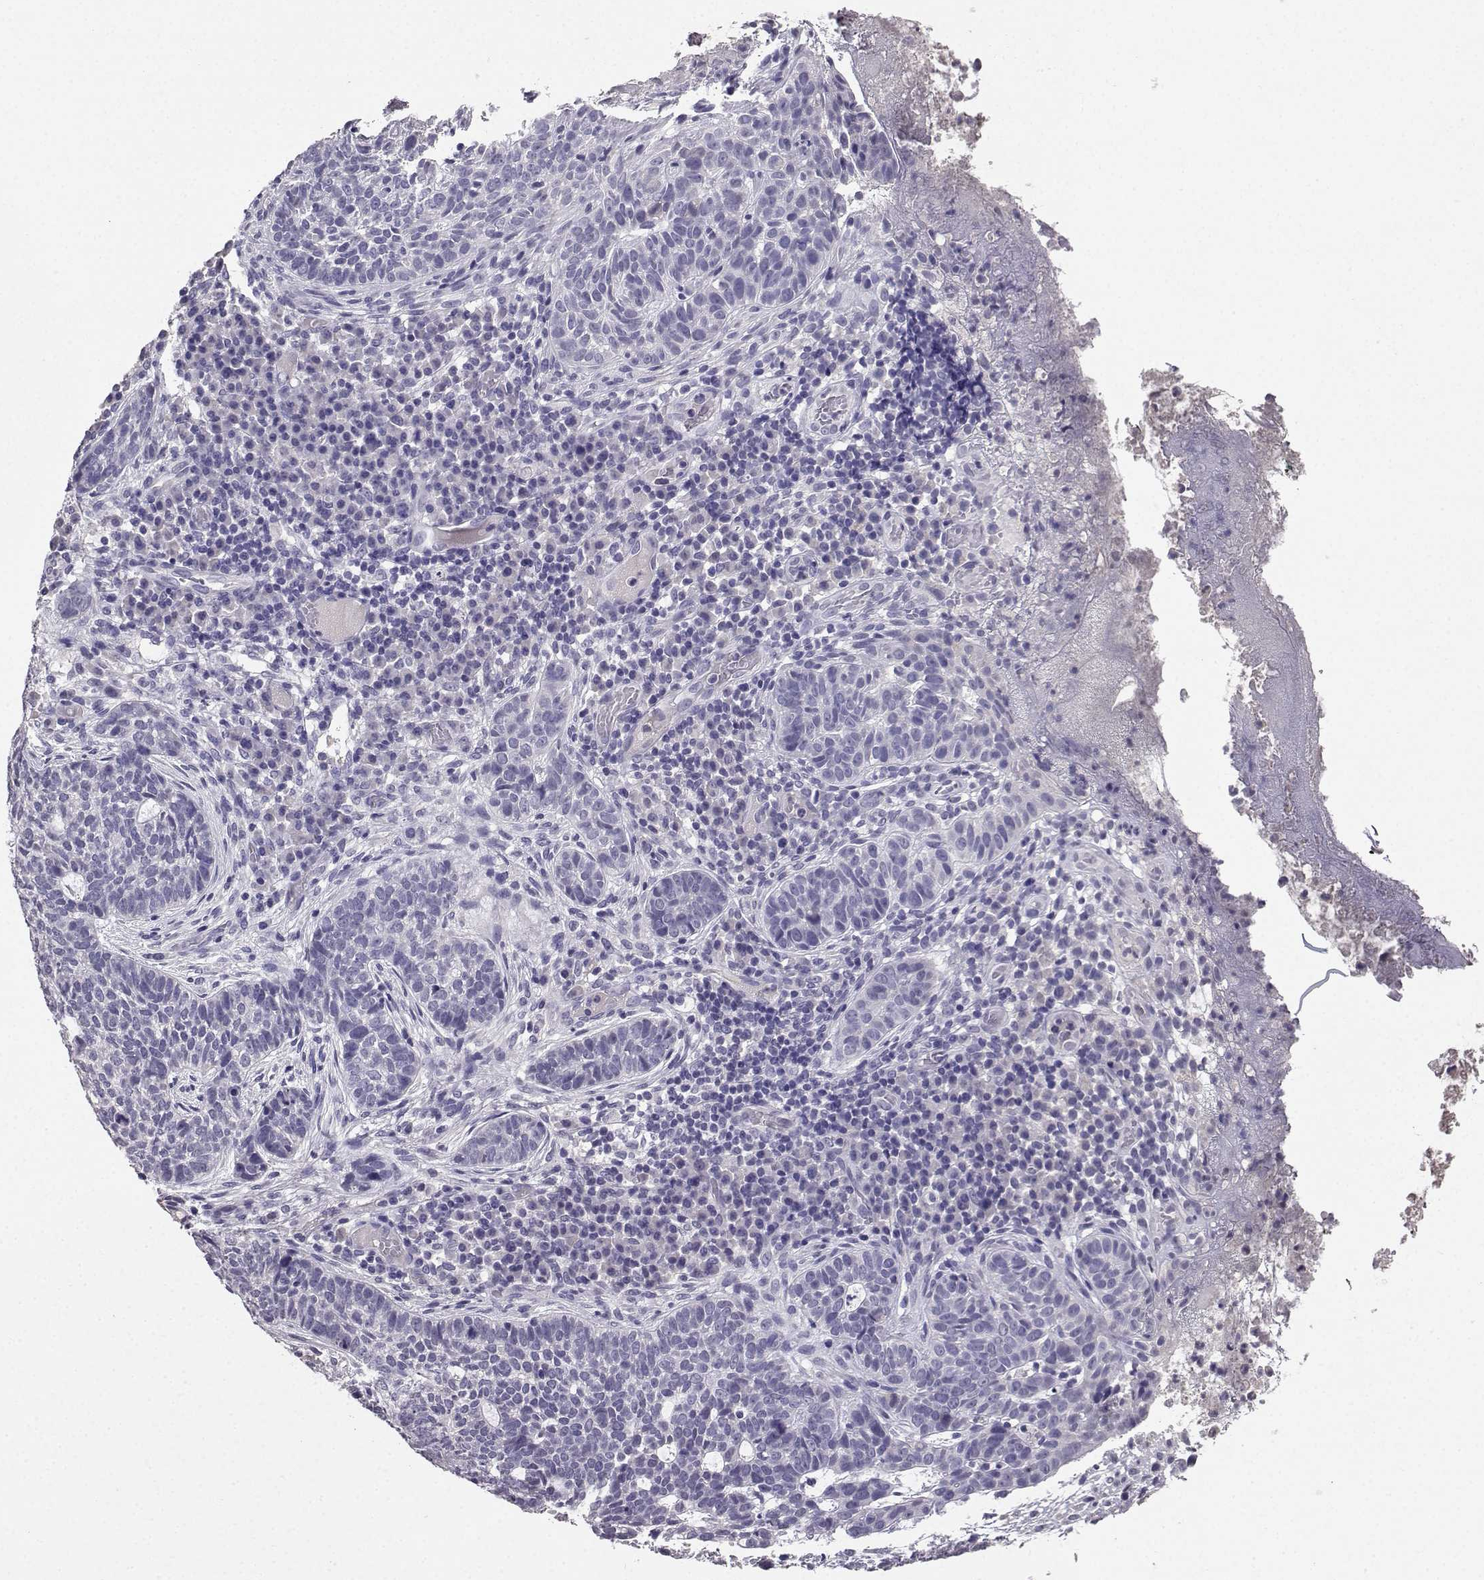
{"staining": {"intensity": "negative", "quantity": "none", "location": "none"}, "tissue": "skin cancer", "cell_type": "Tumor cells", "image_type": "cancer", "snomed": [{"axis": "morphology", "description": "Basal cell carcinoma"}, {"axis": "topography", "description": "Skin"}], "caption": "The immunohistochemistry micrograph has no significant expression in tumor cells of basal cell carcinoma (skin) tissue. Brightfield microscopy of immunohistochemistry stained with DAB (3,3'-diaminobenzidine) (brown) and hematoxylin (blue), captured at high magnification.", "gene": "SPAG11B", "patient": {"sex": "female", "age": 69}}